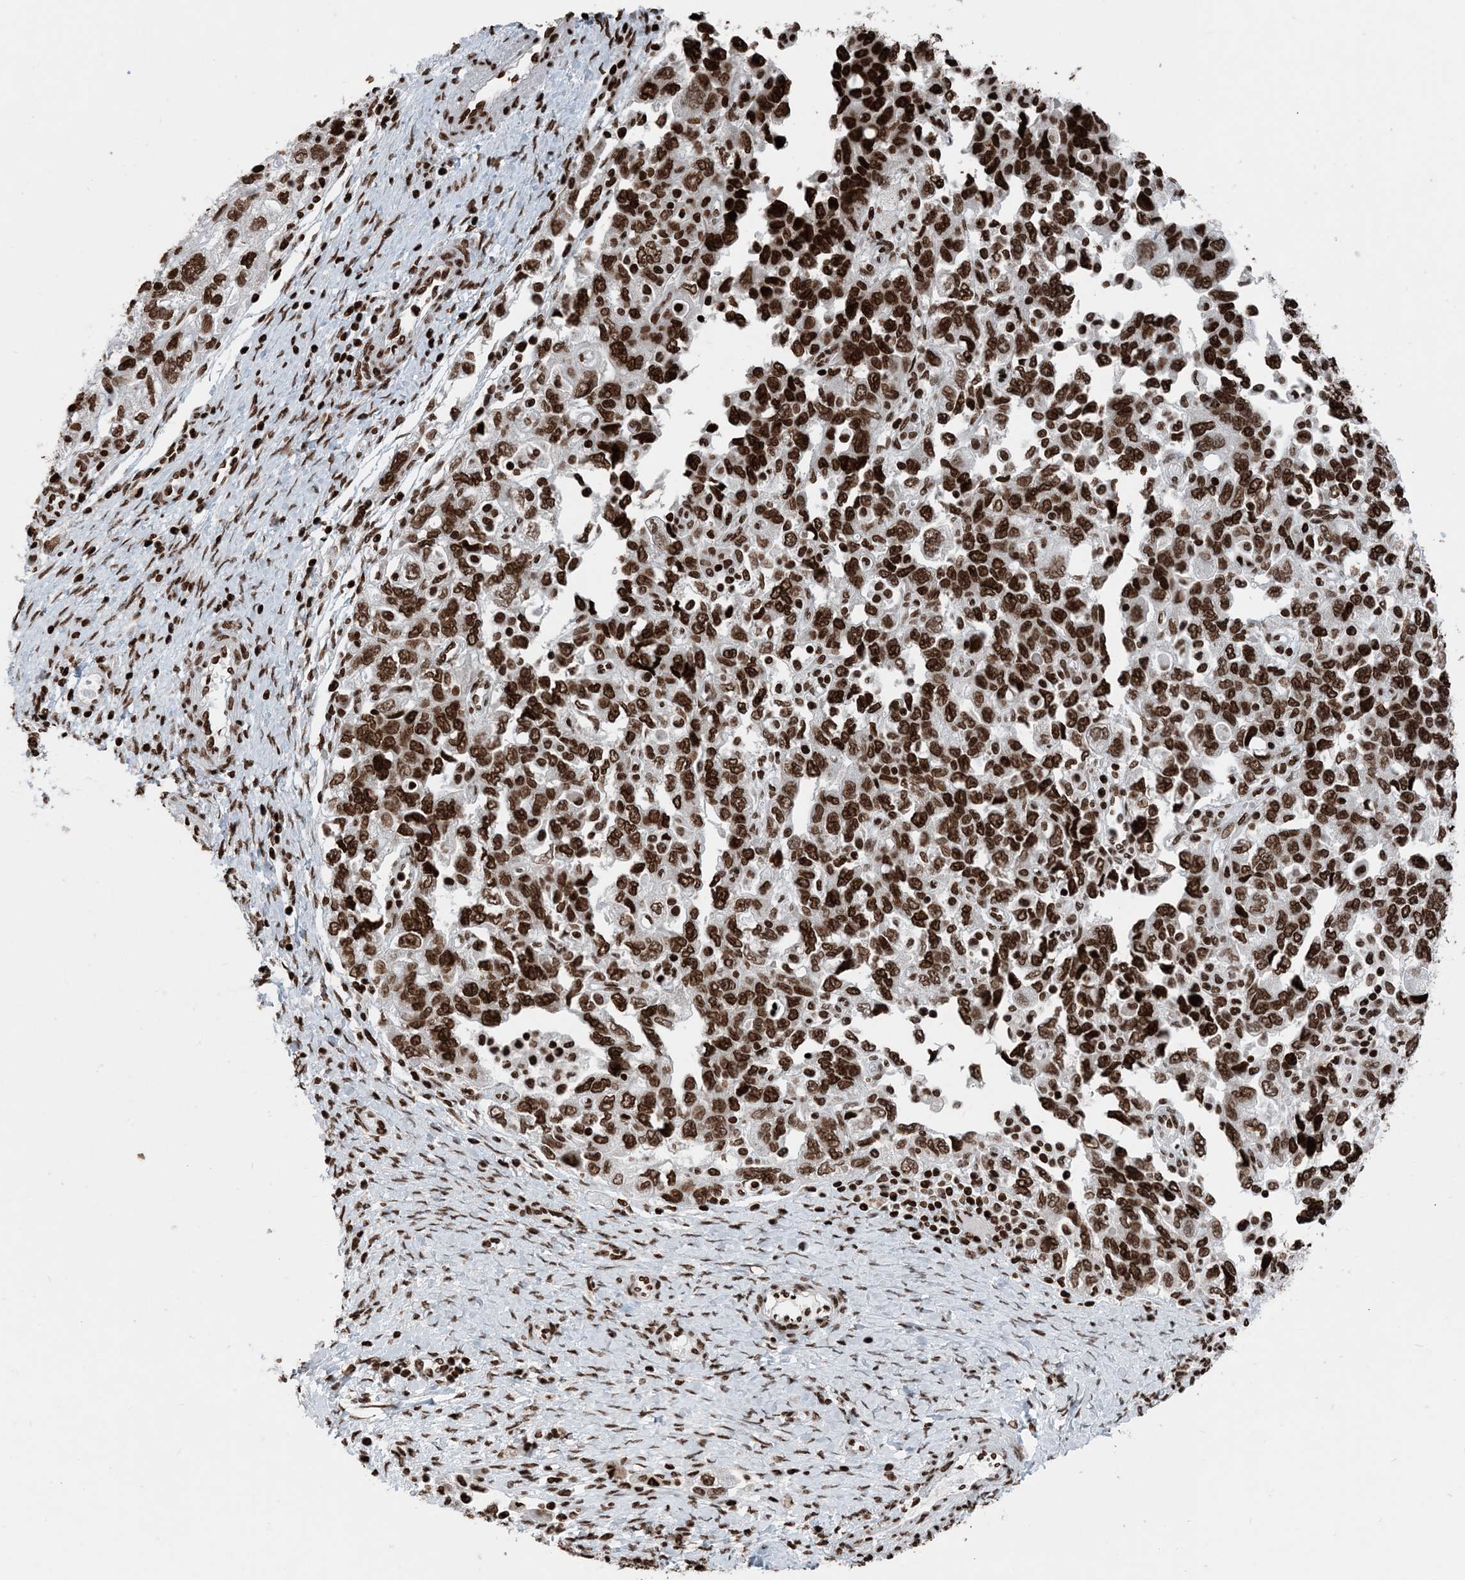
{"staining": {"intensity": "strong", "quantity": ">75%", "location": "nuclear"}, "tissue": "ovarian cancer", "cell_type": "Tumor cells", "image_type": "cancer", "snomed": [{"axis": "morphology", "description": "Carcinoma, NOS"}, {"axis": "morphology", "description": "Cystadenocarcinoma, serous, NOS"}, {"axis": "topography", "description": "Ovary"}], "caption": "This image reveals IHC staining of ovarian cancer (carcinoma), with high strong nuclear staining in approximately >75% of tumor cells.", "gene": "H3-3B", "patient": {"sex": "female", "age": 69}}